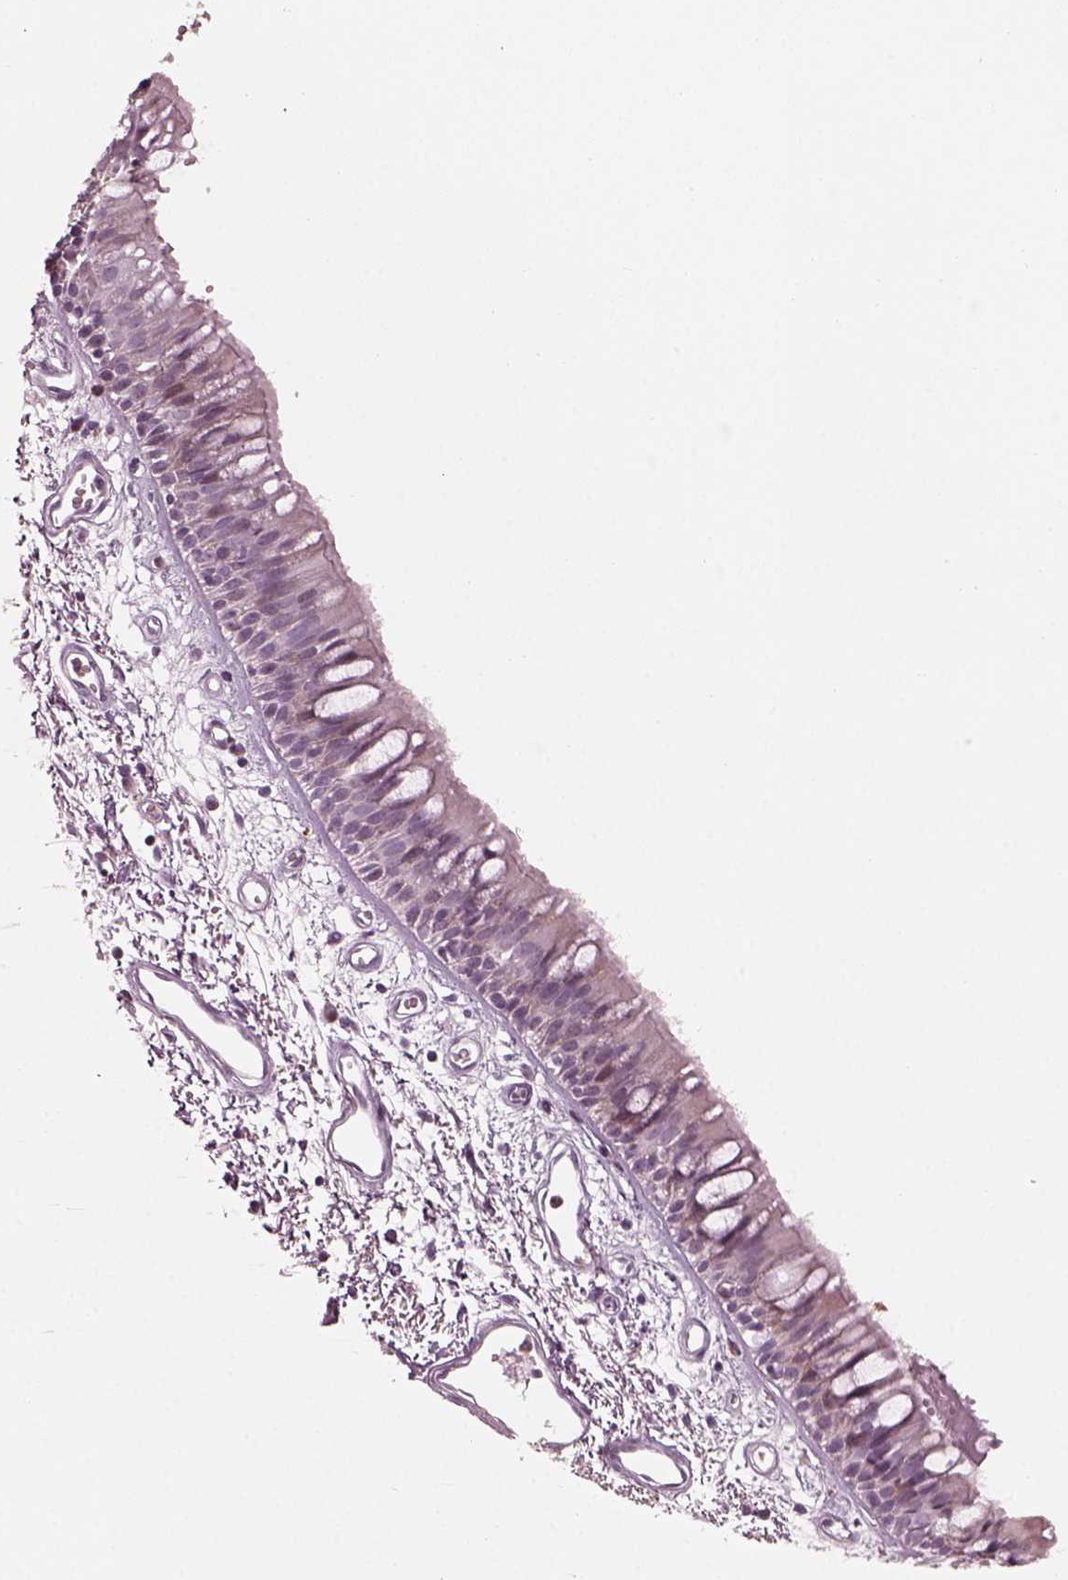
{"staining": {"intensity": "negative", "quantity": "none", "location": "none"}, "tissue": "bronchus", "cell_type": "Respiratory epithelial cells", "image_type": "normal", "snomed": [{"axis": "morphology", "description": "Normal tissue, NOS"}, {"axis": "morphology", "description": "Squamous cell carcinoma, NOS"}, {"axis": "topography", "description": "Cartilage tissue"}, {"axis": "topography", "description": "Bronchus"}, {"axis": "topography", "description": "Lung"}], "caption": "High power microscopy photomicrograph of an IHC micrograph of normal bronchus, revealing no significant positivity in respiratory epithelial cells. (Immunohistochemistry, brightfield microscopy, high magnification).", "gene": "BFSP1", "patient": {"sex": "male", "age": 66}}